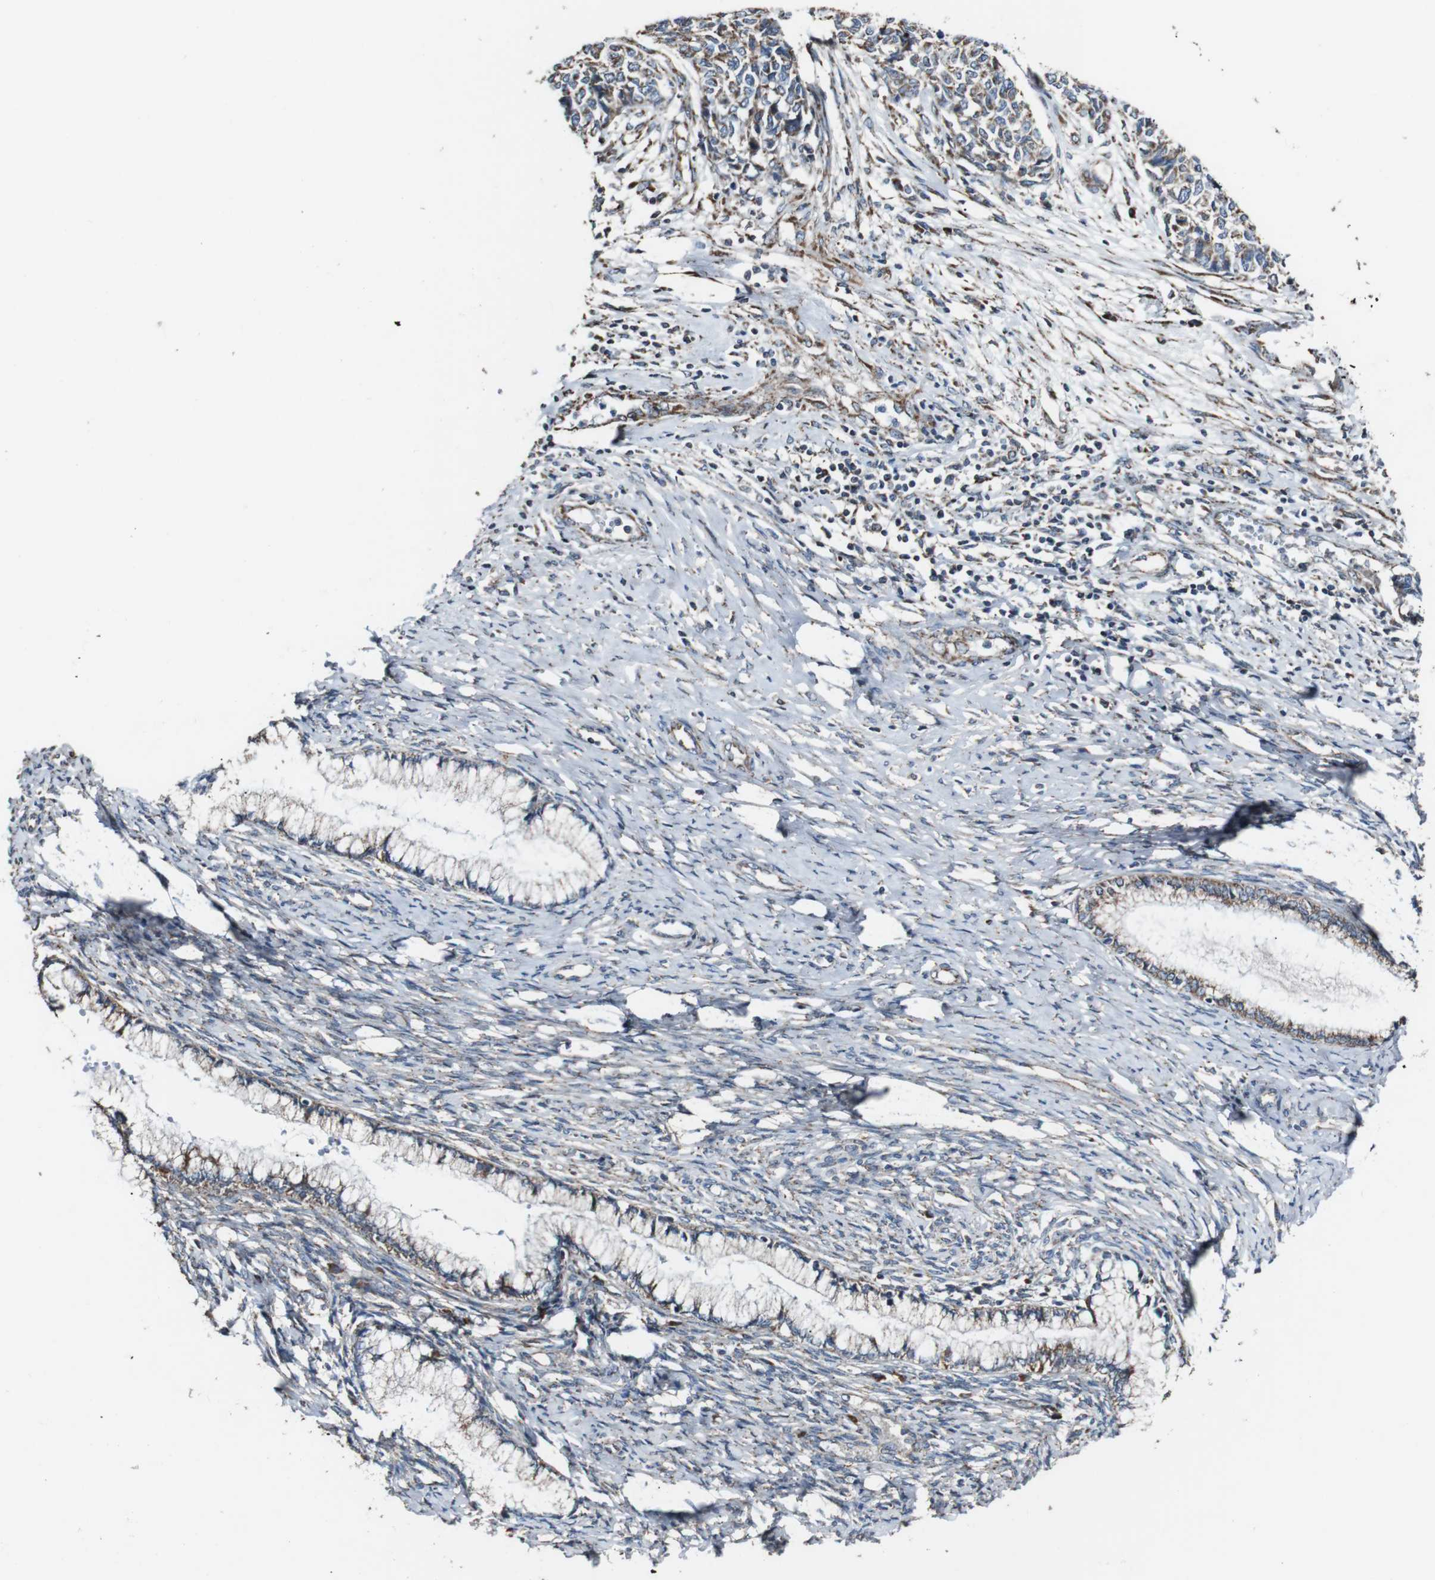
{"staining": {"intensity": "weak", "quantity": "25%-75%", "location": "cytoplasmic/membranous"}, "tissue": "cervical cancer", "cell_type": "Tumor cells", "image_type": "cancer", "snomed": [{"axis": "morphology", "description": "Squamous cell carcinoma, NOS"}, {"axis": "topography", "description": "Cervix"}], "caption": "Protein positivity by immunohistochemistry (IHC) exhibits weak cytoplasmic/membranous staining in approximately 25%-75% of tumor cells in cervical squamous cell carcinoma.", "gene": "CISD2", "patient": {"sex": "female", "age": 63}}